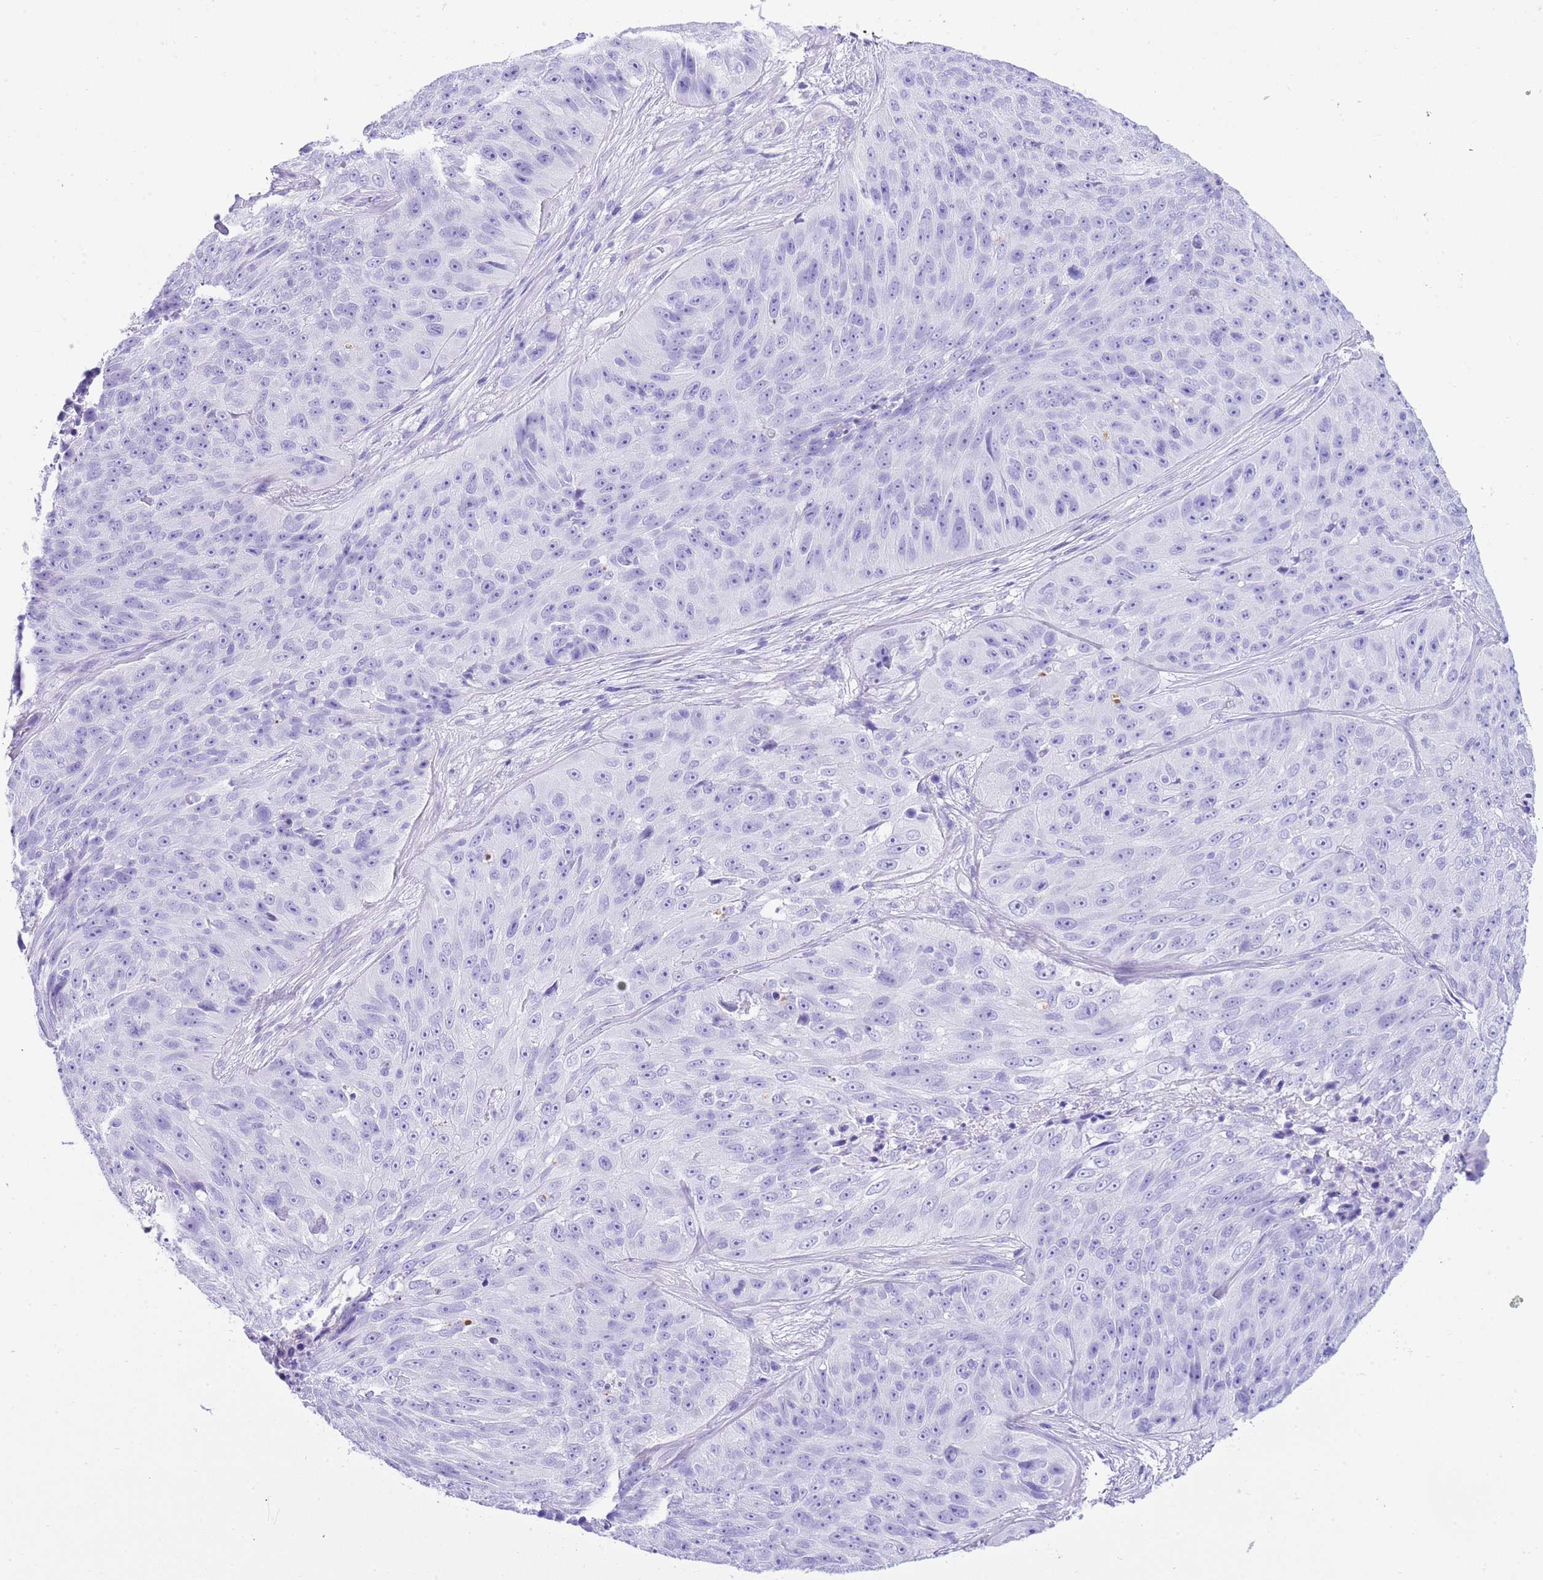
{"staining": {"intensity": "negative", "quantity": "none", "location": "none"}, "tissue": "skin cancer", "cell_type": "Tumor cells", "image_type": "cancer", "snomed": [{"axis": "morphology", "description": "Squamous cell carcinoma, NOS"}, {"axis": "topography", "description": "Skin"}], "caption": "Squamous cell carcinoma (skin) stained for a protein using IHC displays no positivity tumor cells.", "gene": "KCNC1", "patient": {"sex": "female", "age": 87}}